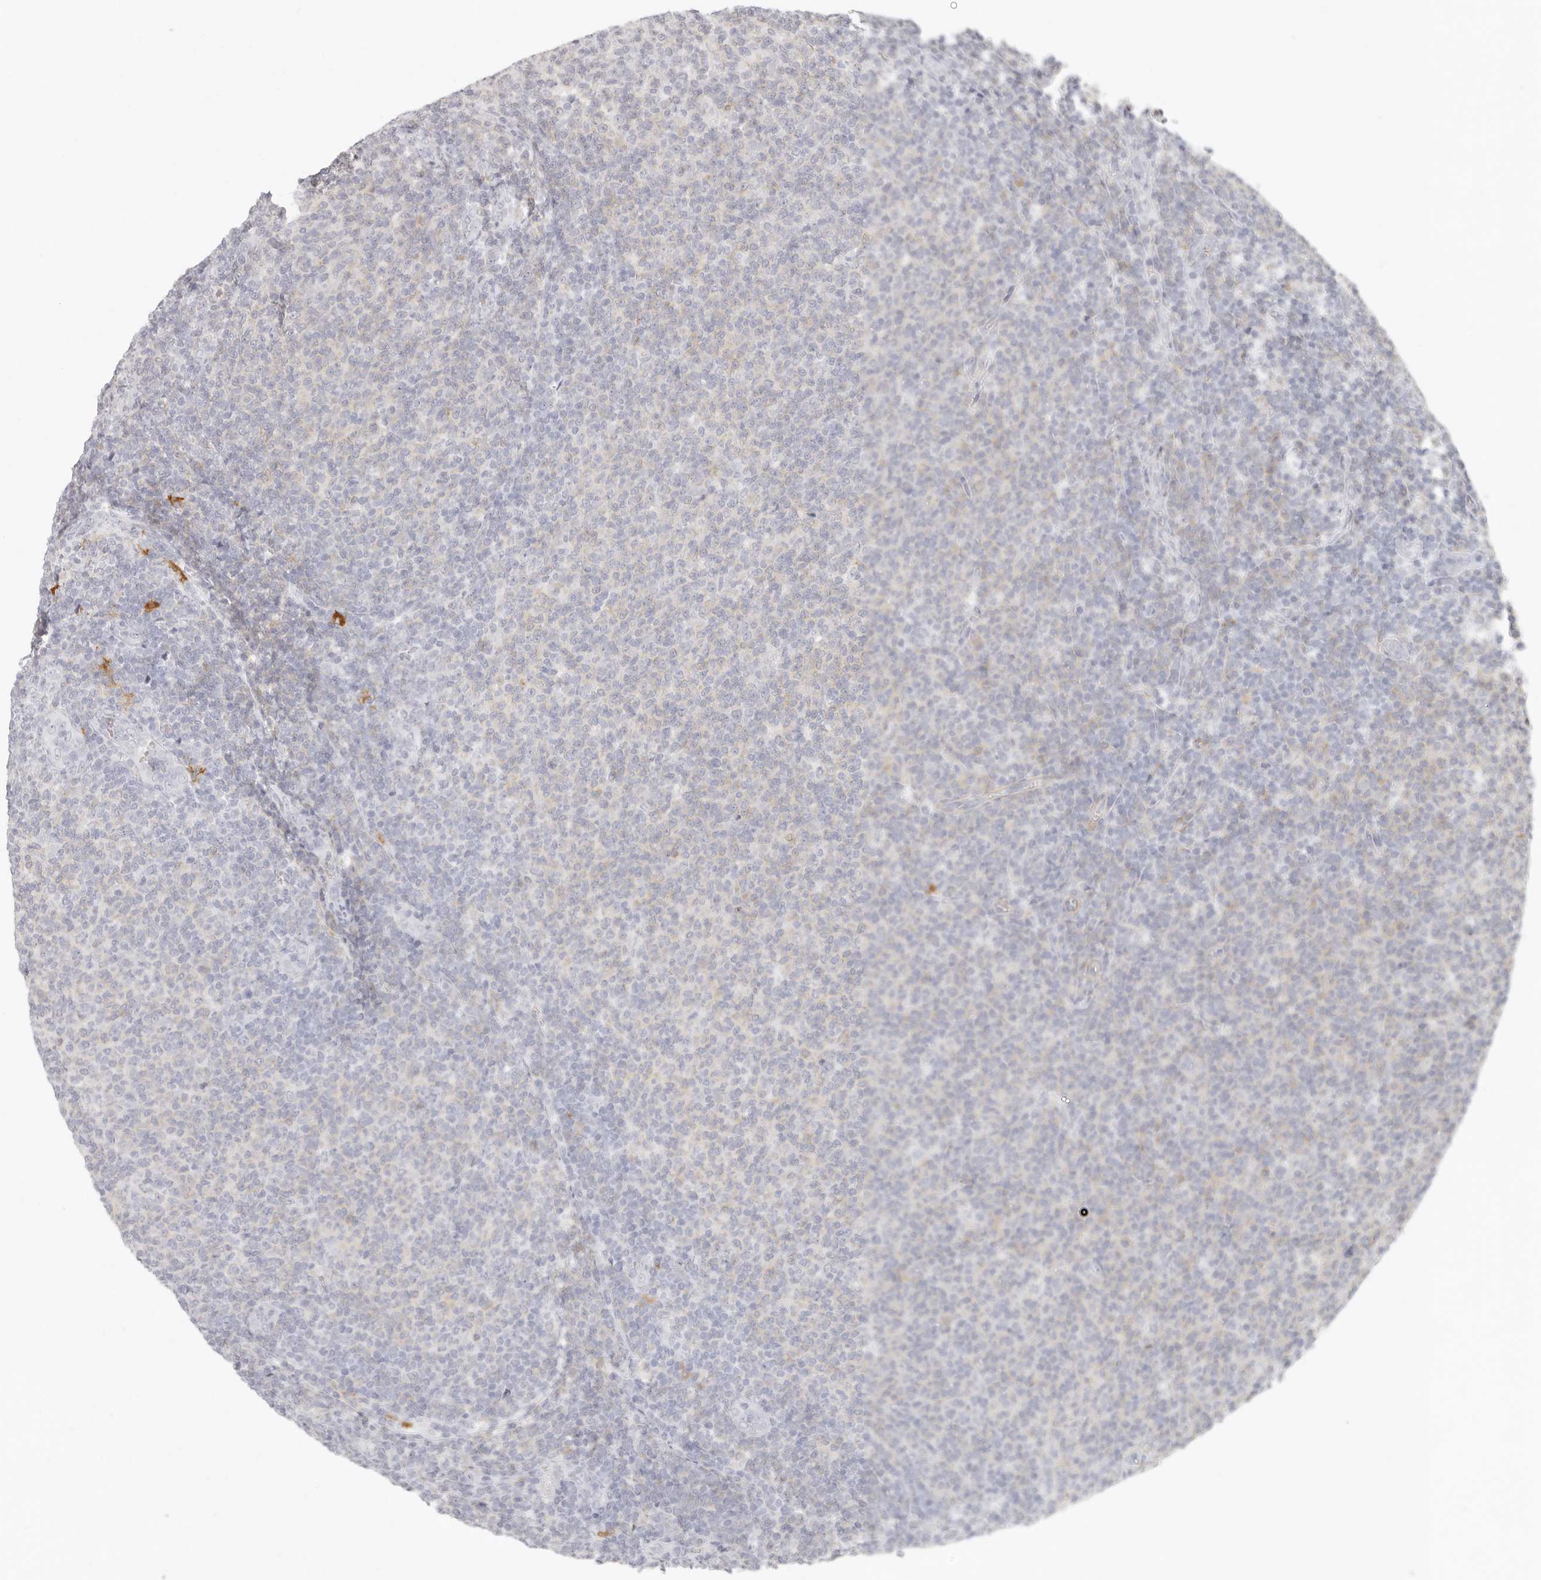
{"staining": {"intensity": "negative", "quantity": "none", "location": "none"}, "tissue": "lymphoma", "cell_type": "Tumor cells", "image_type": "cancer", "snomed": [{"axis": "morphology", "description": "Malignant lymphoma, non-Hodgkin's type, Low grade"}, {"axis": "topography", "description": "Lymph node"}], "caption": "A micrograph of malignant lymphoma, non-Hodgkin's type (low-grade) stained for a protein shows no brown staining in tumor cells.", "gene": "NIBAN1", "patient": {"sex": "male", "age": 66}}